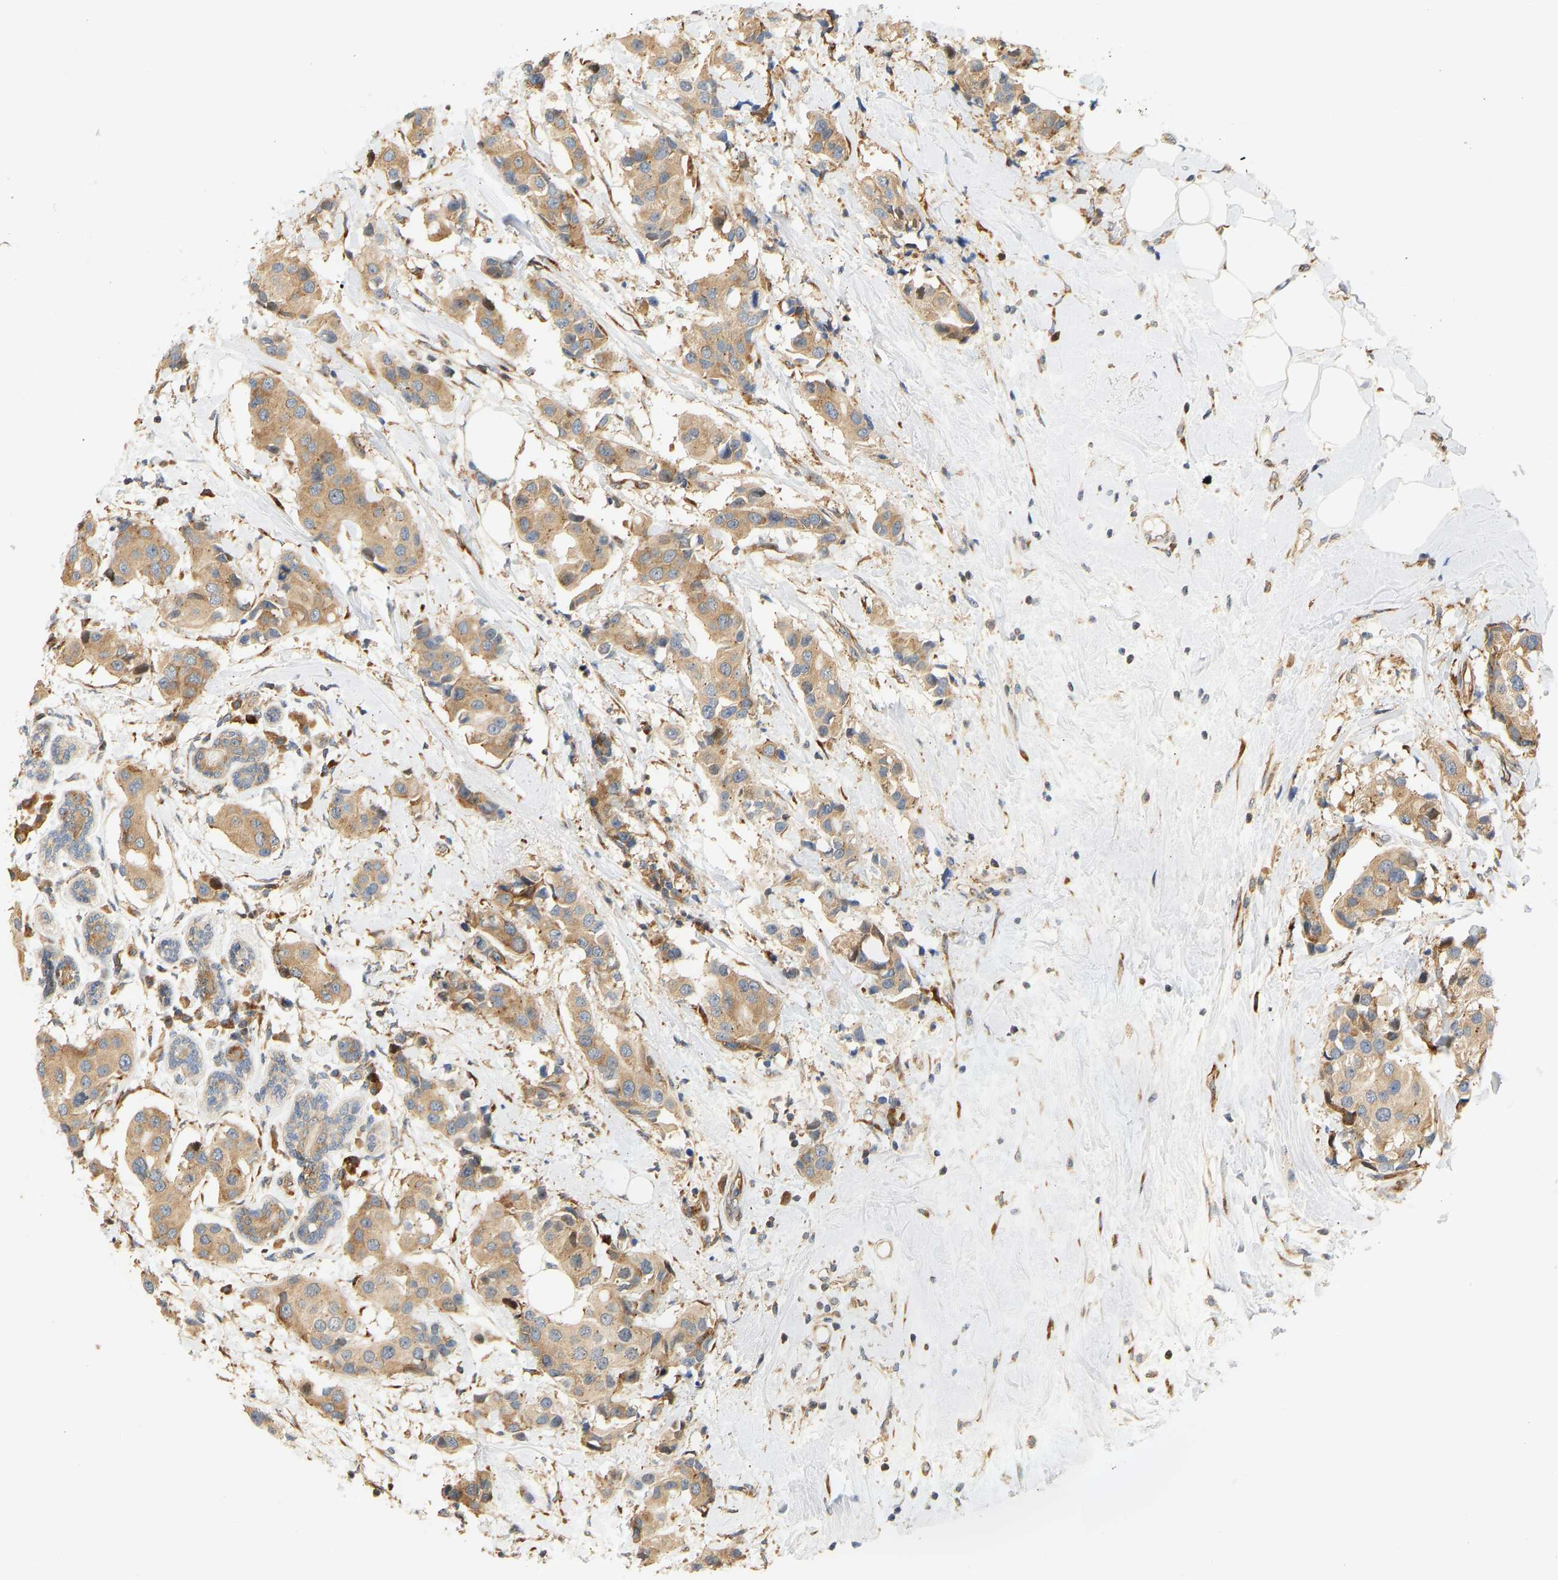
{"staining": {"intensity": "moderate", "quantity": ">75%", "location": "cytoplasmic/membranous"}, "tissue": "breast cancer", "cell_type": "Tumor cells", "image_type": "cancer", "snomed": [{"axis": "morphology", "description": "Normal tissue, NOS"}, {"axis": "morphology", "description": "Duct carcinoma"}, {"axis": "topography", "description": "Breast"}], "caption": "This is a photomicrograph of IHC staining of breast cancer (invasive ductal carcinoma), which shows moderate positivity in the cytoplasmic/membranous of tumor cells.", "gene": "RPS14", "patient": {"sex": "female", "age": 39}}